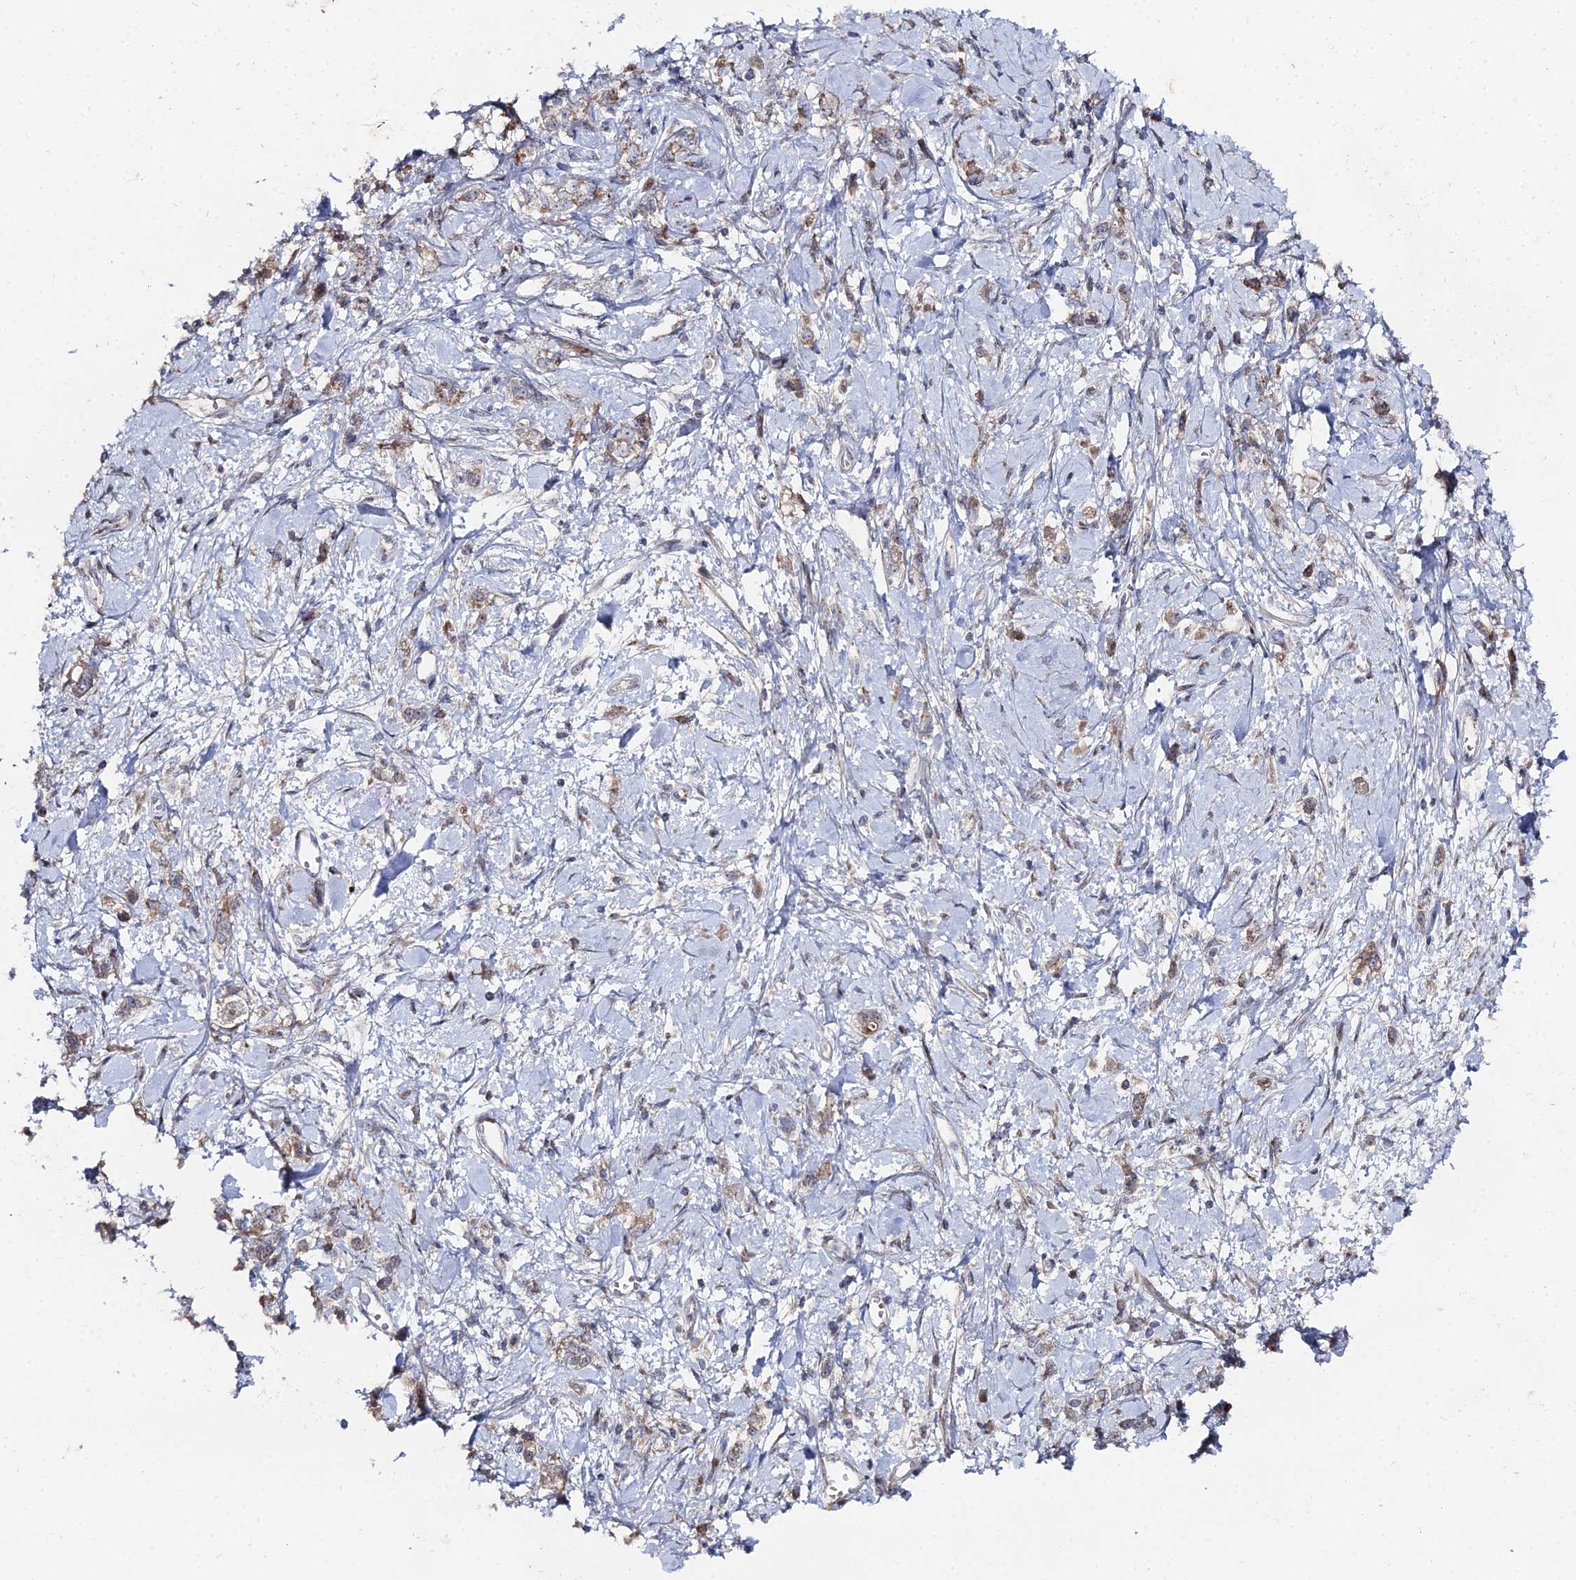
{"staining": {"intensity": "weak", "quantity": "25%-75%", "location": "cytoplasmic/membranous"}, "tissue": "stomach cancer", "cell_type": "Tumor cells", "image_type": "cancer", "snomed": [{"axis": "morphology", "description": "Adenocarcinoma, NOS"}, {"axis": "topography", "description": "Stomach"}], "caption": "About 25%-75% of tumor cells in human adenocarcinoma (stomach) demonstrate weak cytoplasmic/membranous protein positivity as visualized by brown immunohistochemical staining.", "gene": "SGMS1", "patient": {"sex": "female", "age": 76}}